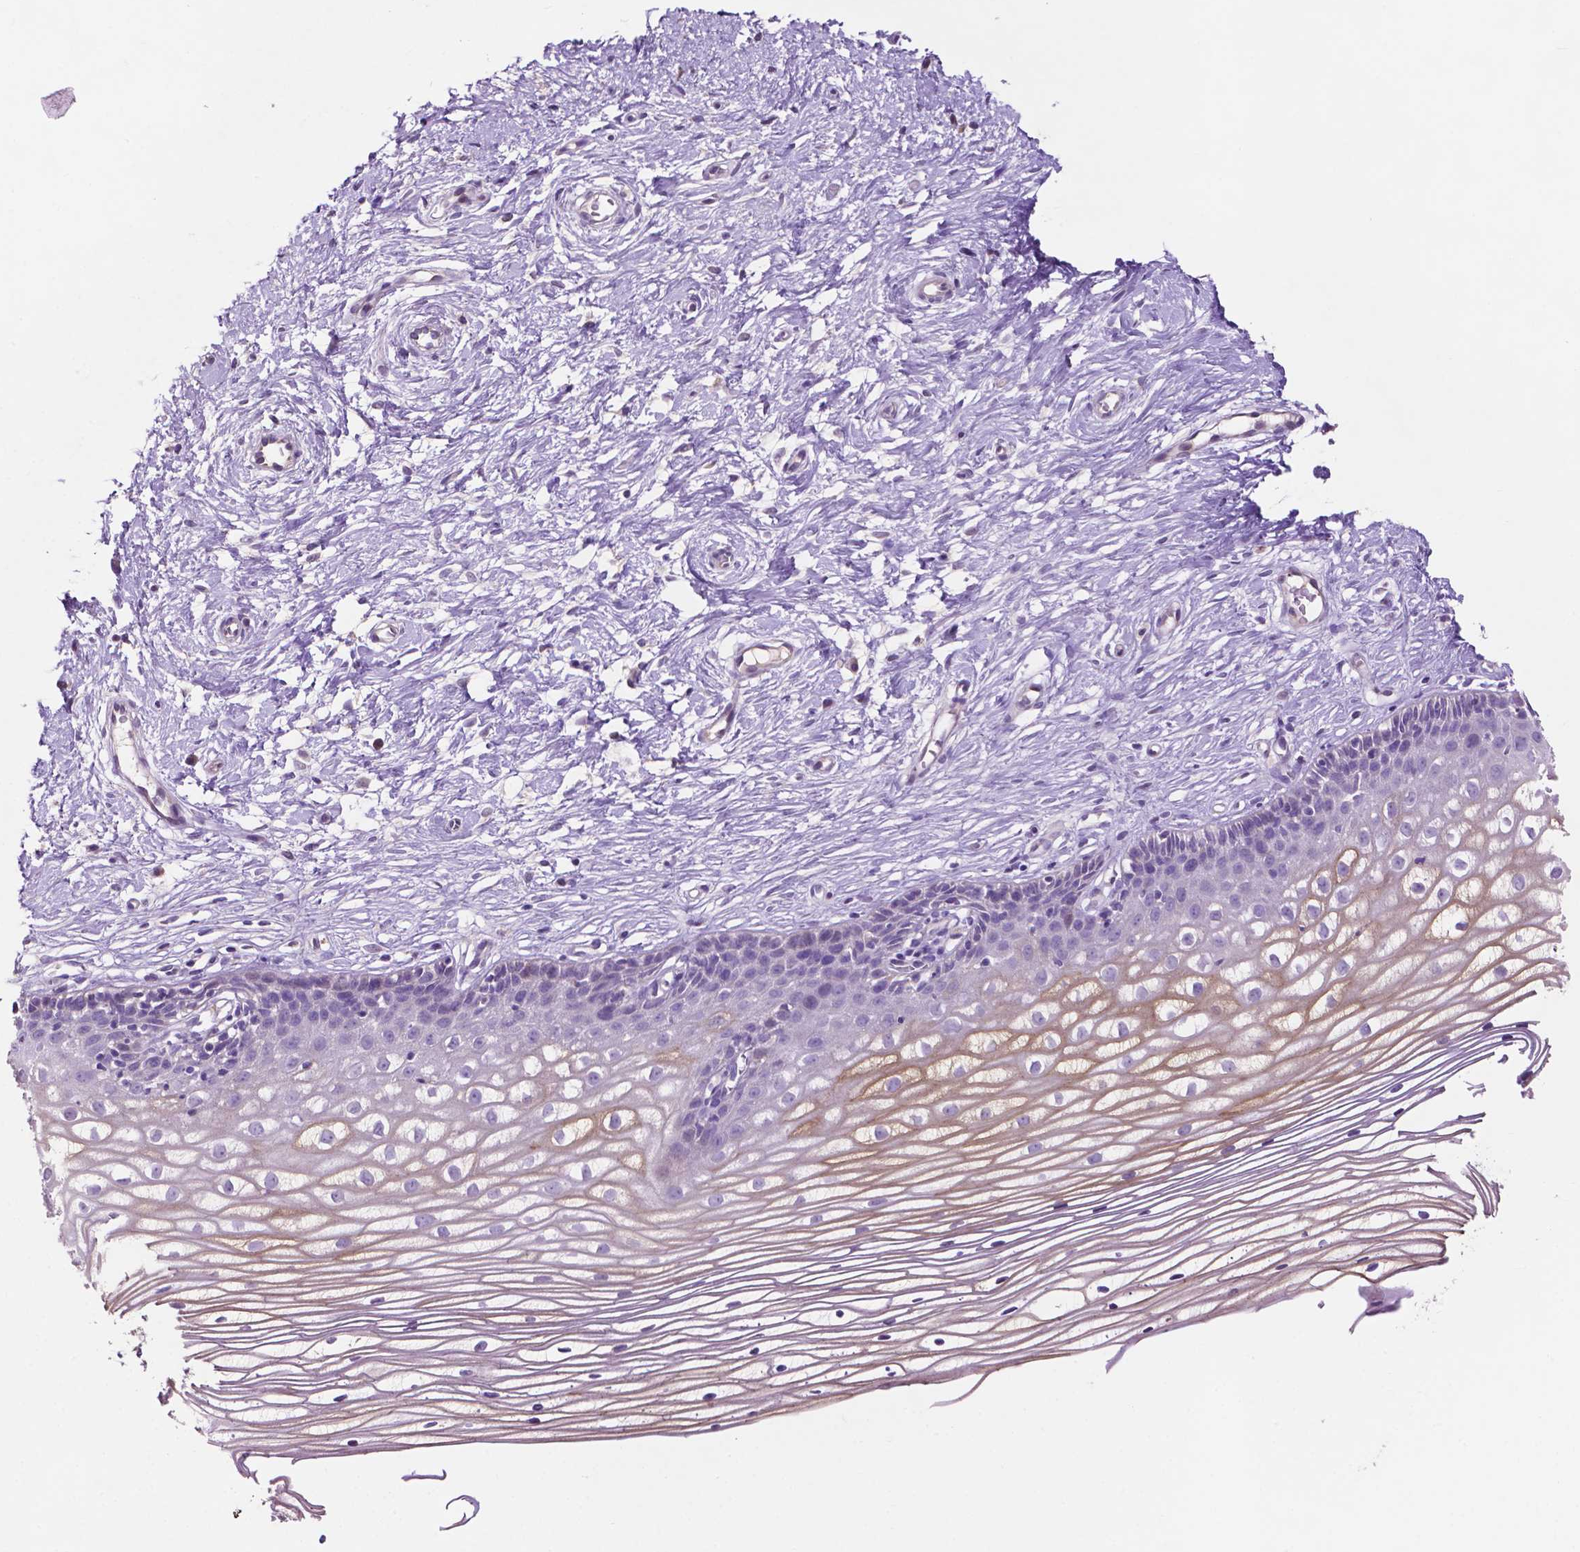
{"staining": {"intensity": "negative", "quantity": "none", "location": "none"}, "tissue": "cervix", "cell_type": "Glandular cells", "image_type": "normal", "snomed": [{"axis": "morphology", "description": "Normal tissue, NOS"}, {"axis": "topography", "description": "Cervix"}], "caption": "Immunohistochemistry (IHC) photomicrograph of normal human cervix stained for a protein (brown), which shows no expression in glandular cells.", "gene": "CLDN17", "patient": {"sex": "female", "age": 40}}